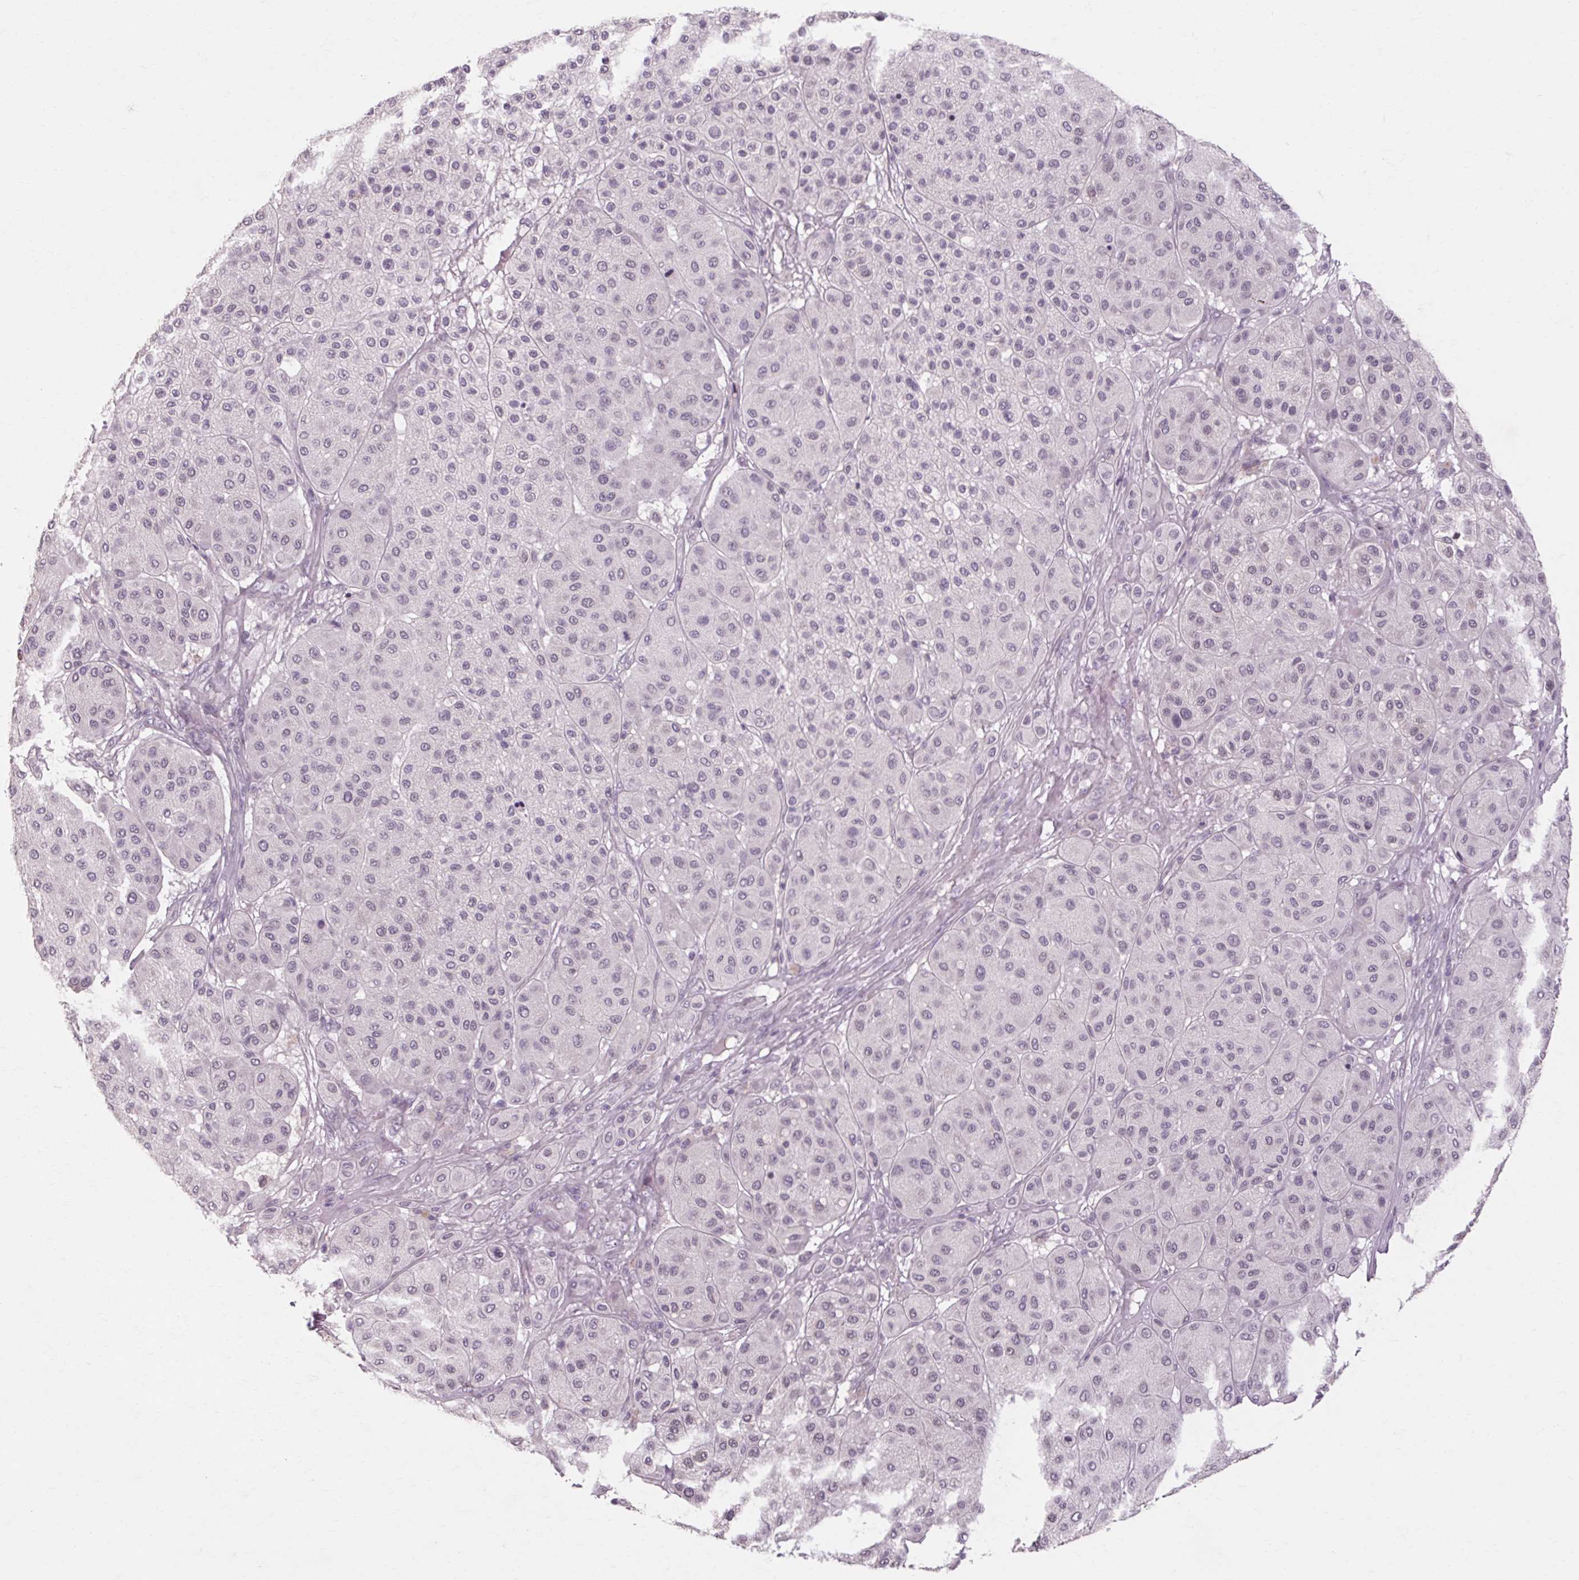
{"staining": {"intensity": "negative", "quantity": "none", "location": "none"}, "tissue": "melanoma", "cell_type": "Tumor cells", "image_type": "cancer", "snomed": [{"axis": "morphology", "description": "Malignant melanoma, Metastatic site"}, {"axis": "topography", "description": "Smooth muscle"}], "caption": "This is an immunohistochemistry micrograph of malignant melanoma (metastatic site). There is no expression in tumor cells.", "gene": "POMC", "patient": {"sex": "male", "age": 41}}